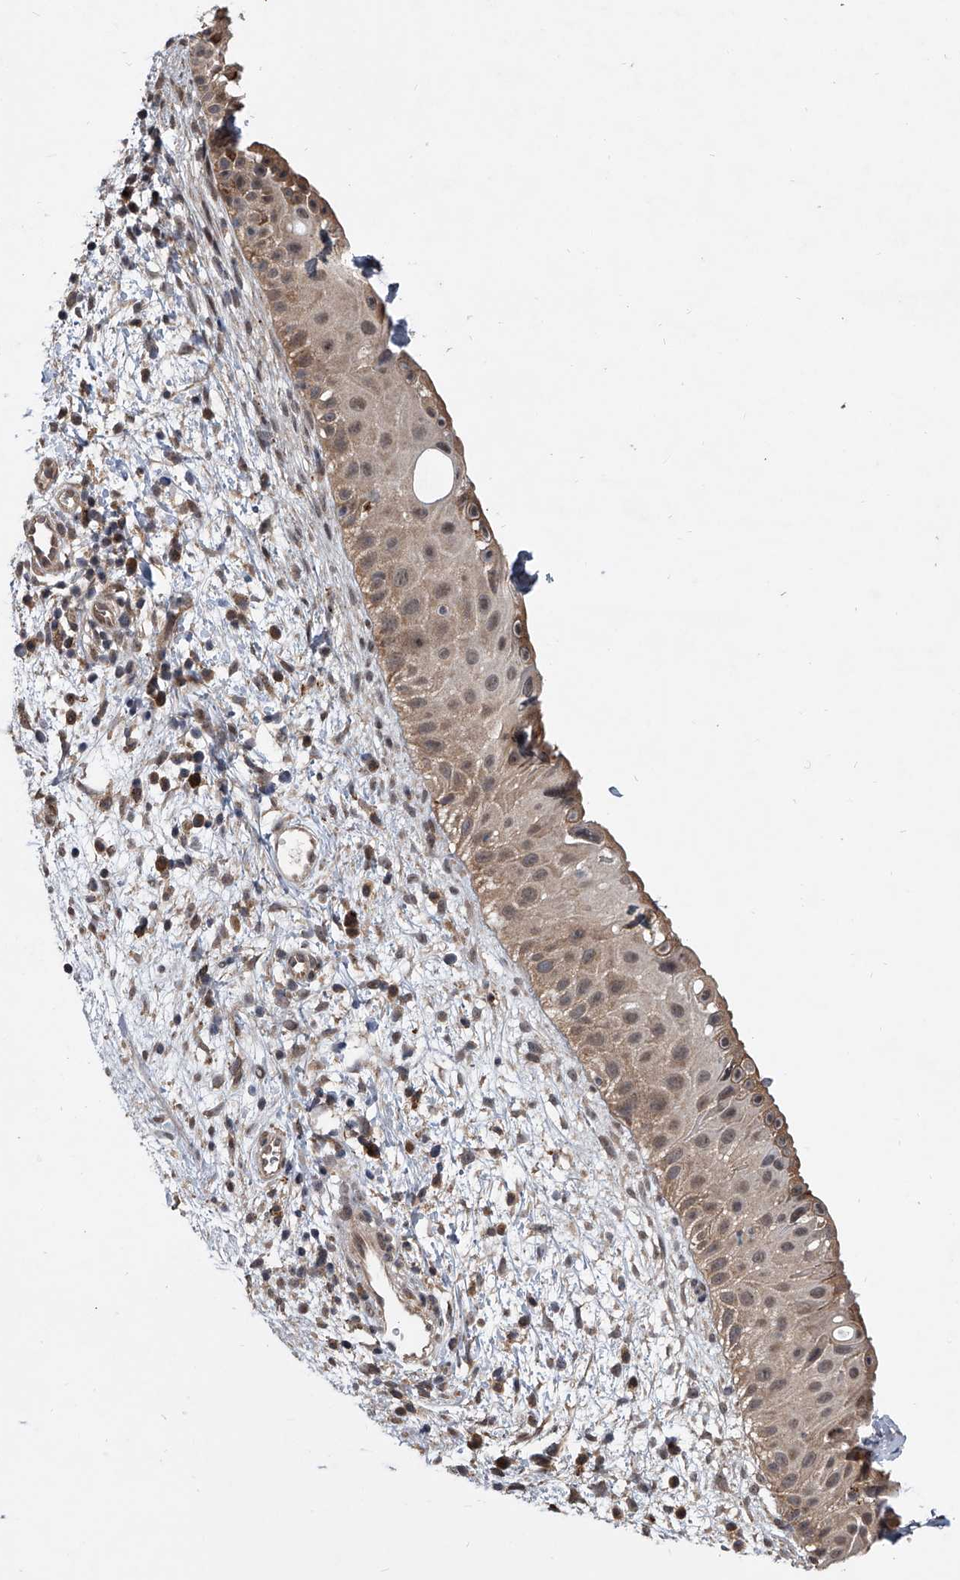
{"staining": {"intensity": "strong", "quantity": "25%-75%", "location": "cytoplasmic/membranous"}, "tissue": "nasopharynx", "cell_type": "Respiratory epithelial cells", "image_type": "normal", "snomed": [{"axis": "morphology", "description": "Normal tissue, NOS"}, {"axis": "topography", "description": "Nasopharynx"}], "caption": "DAB immunohistochemical staining of benign human nasopharynx demonstrates strong cytoplasmic/membranous protein staining in approximately 25%-75% of respiratory epithelial cells.", "gene": "GEMIN8", "patient": {"sex": "male", "age": 22}}